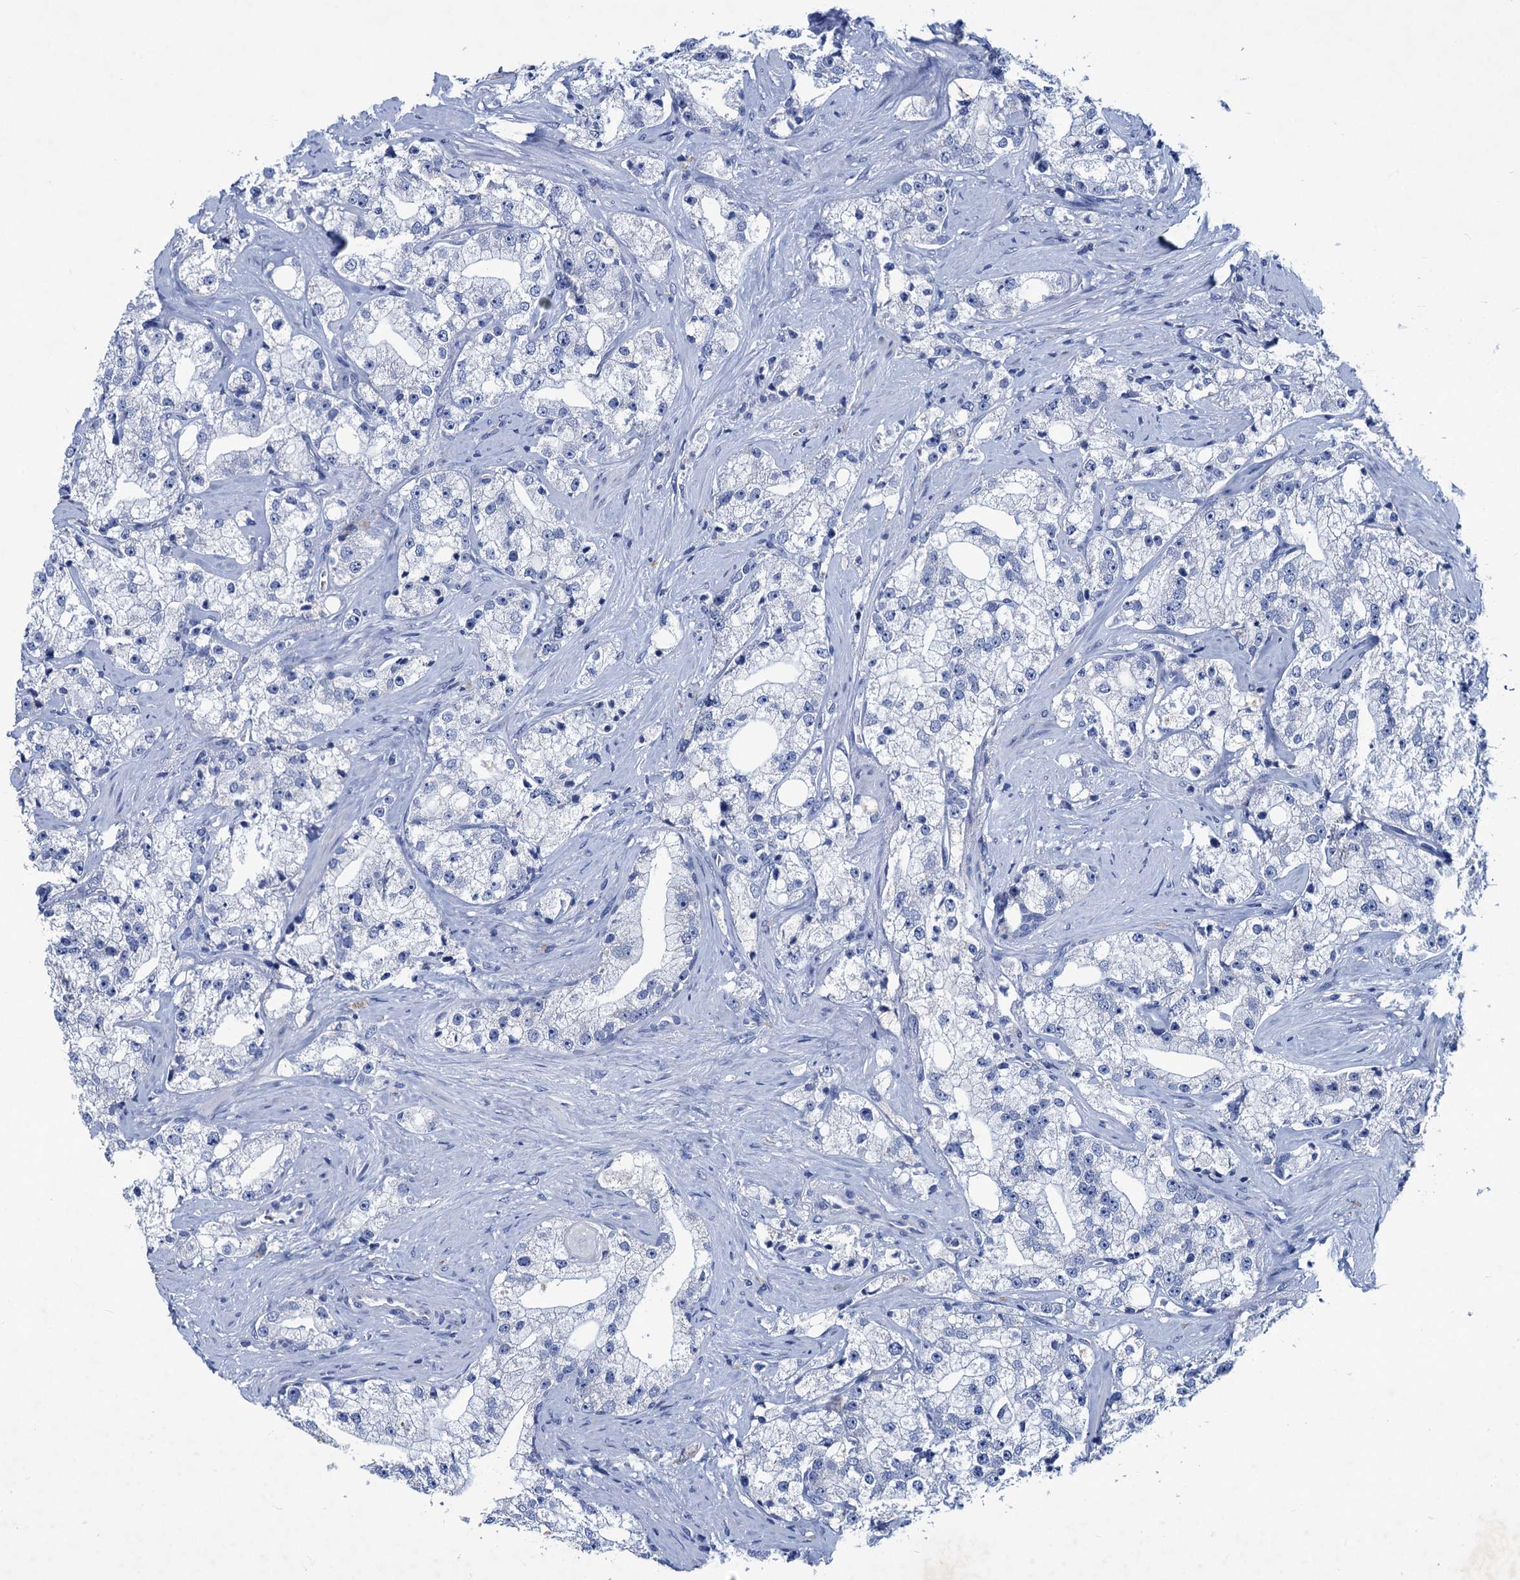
{"staining": {"intensity": "negative", "quantity": "none", "location": "none"}, "tissue": "prostate cancer", "cell_type": "Tumor cells", "image_type": "cancer", "snomed": [{"axis": "morphology", "description": "Adenocarcinoma, High grade"}, {"axis": "topography", "description": "Prostate"}], "caption": "Immunohistochemistry (IHC) of human prostate cancer (high-grade adenocarcinoma) displays no expression in tumor cells. Nuclei are stained in blue.", "gene": "RTKN2", "patient": {"sex": "male", "age": 64}}